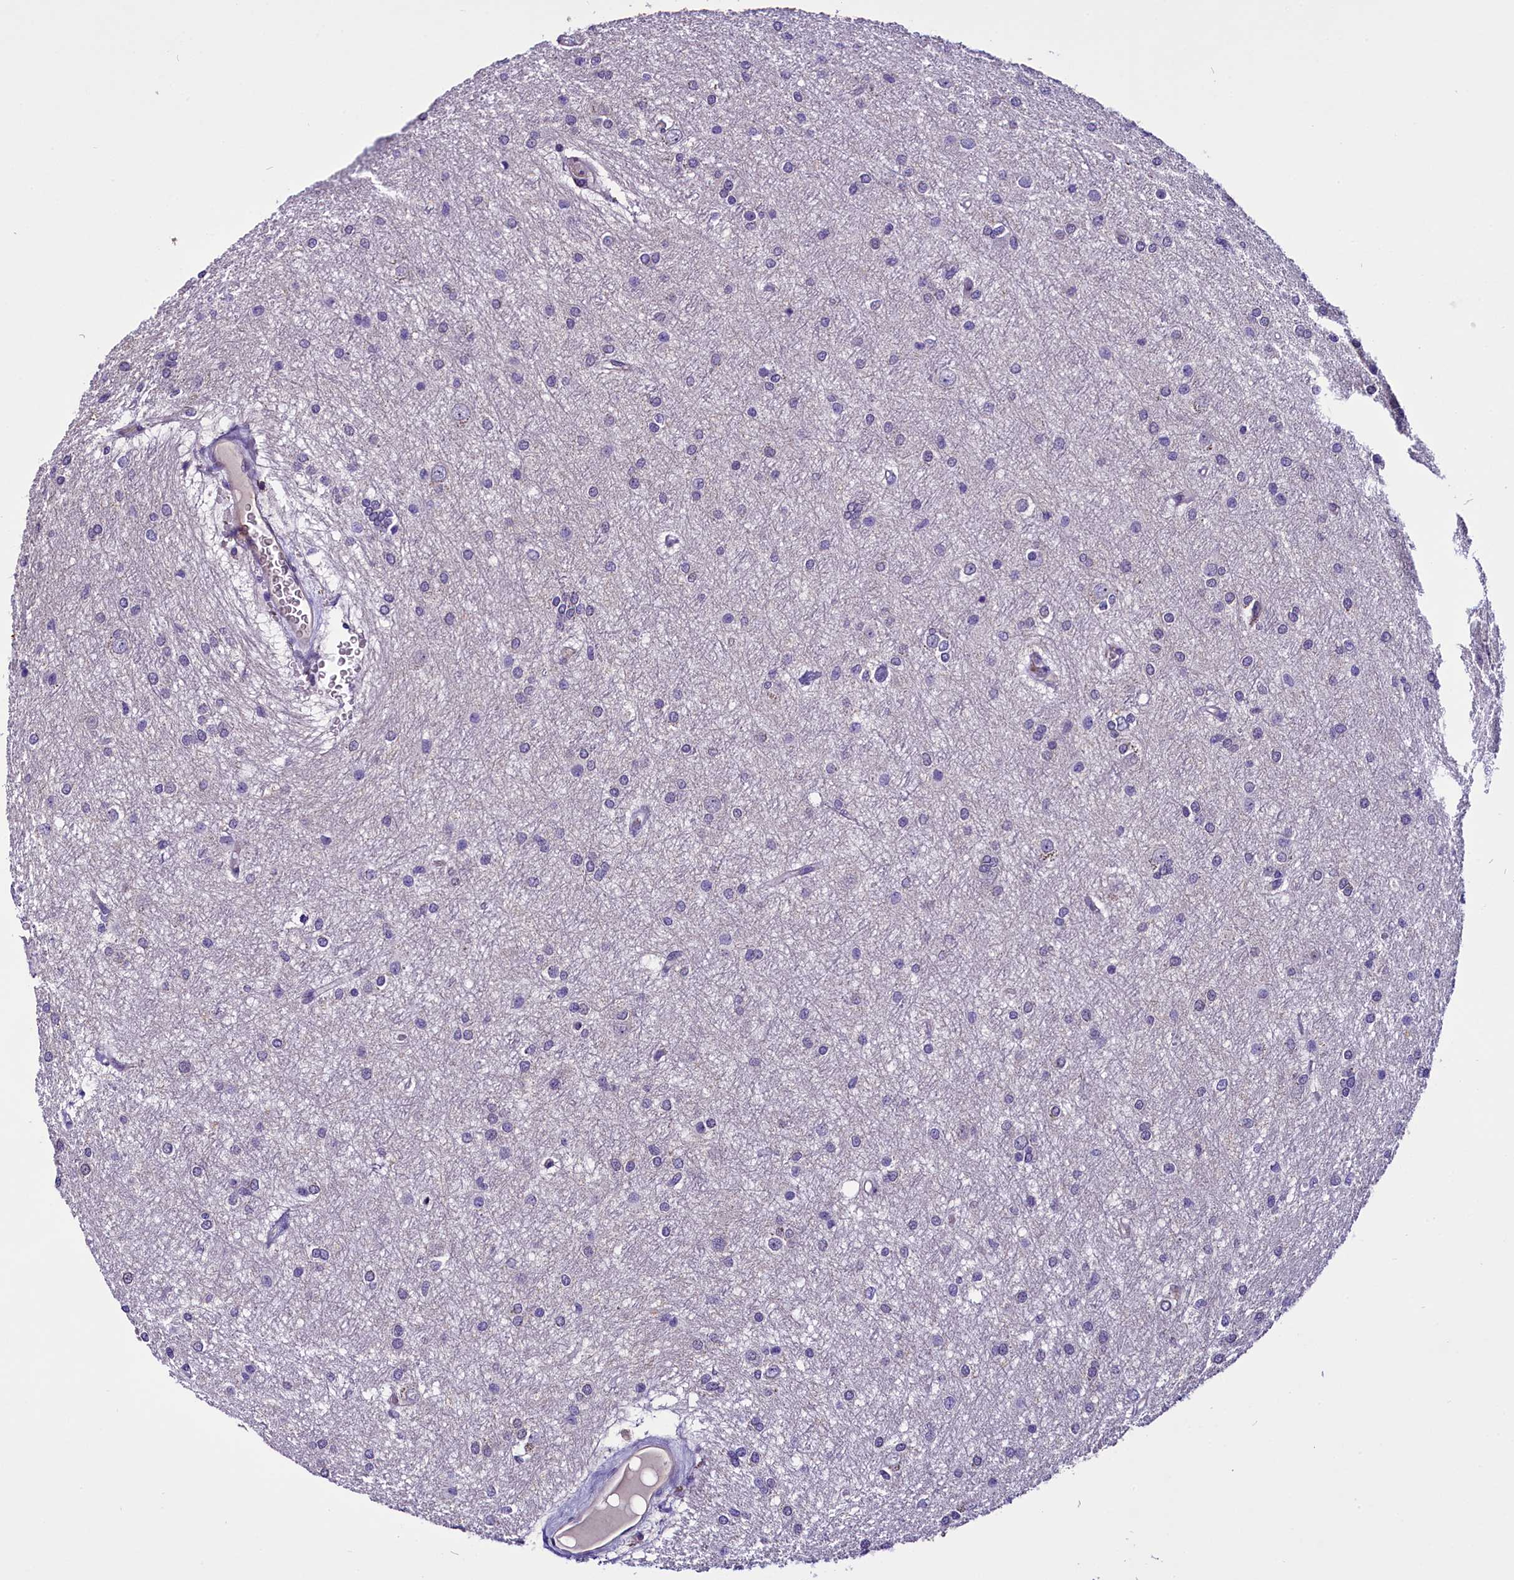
{"staining": {"intensity": "negative", "quantity": "none", "location": "none"}, "tissue": "glioma", "cell_type": "Tumor cells", "image_type": "cancer", "snomed": [{"axis": "morphology", "description": "Glioma, malignant, High grade"}, {"axis": "topography", "description": "Brain"}], "caption": "This is a micrograph of immunohistochemistry staining of high-grade glioma (malignant), which shows no staining in tumor cells.", "gene": "C9orf40", "patient": {"sex": "female", "age": 50}}